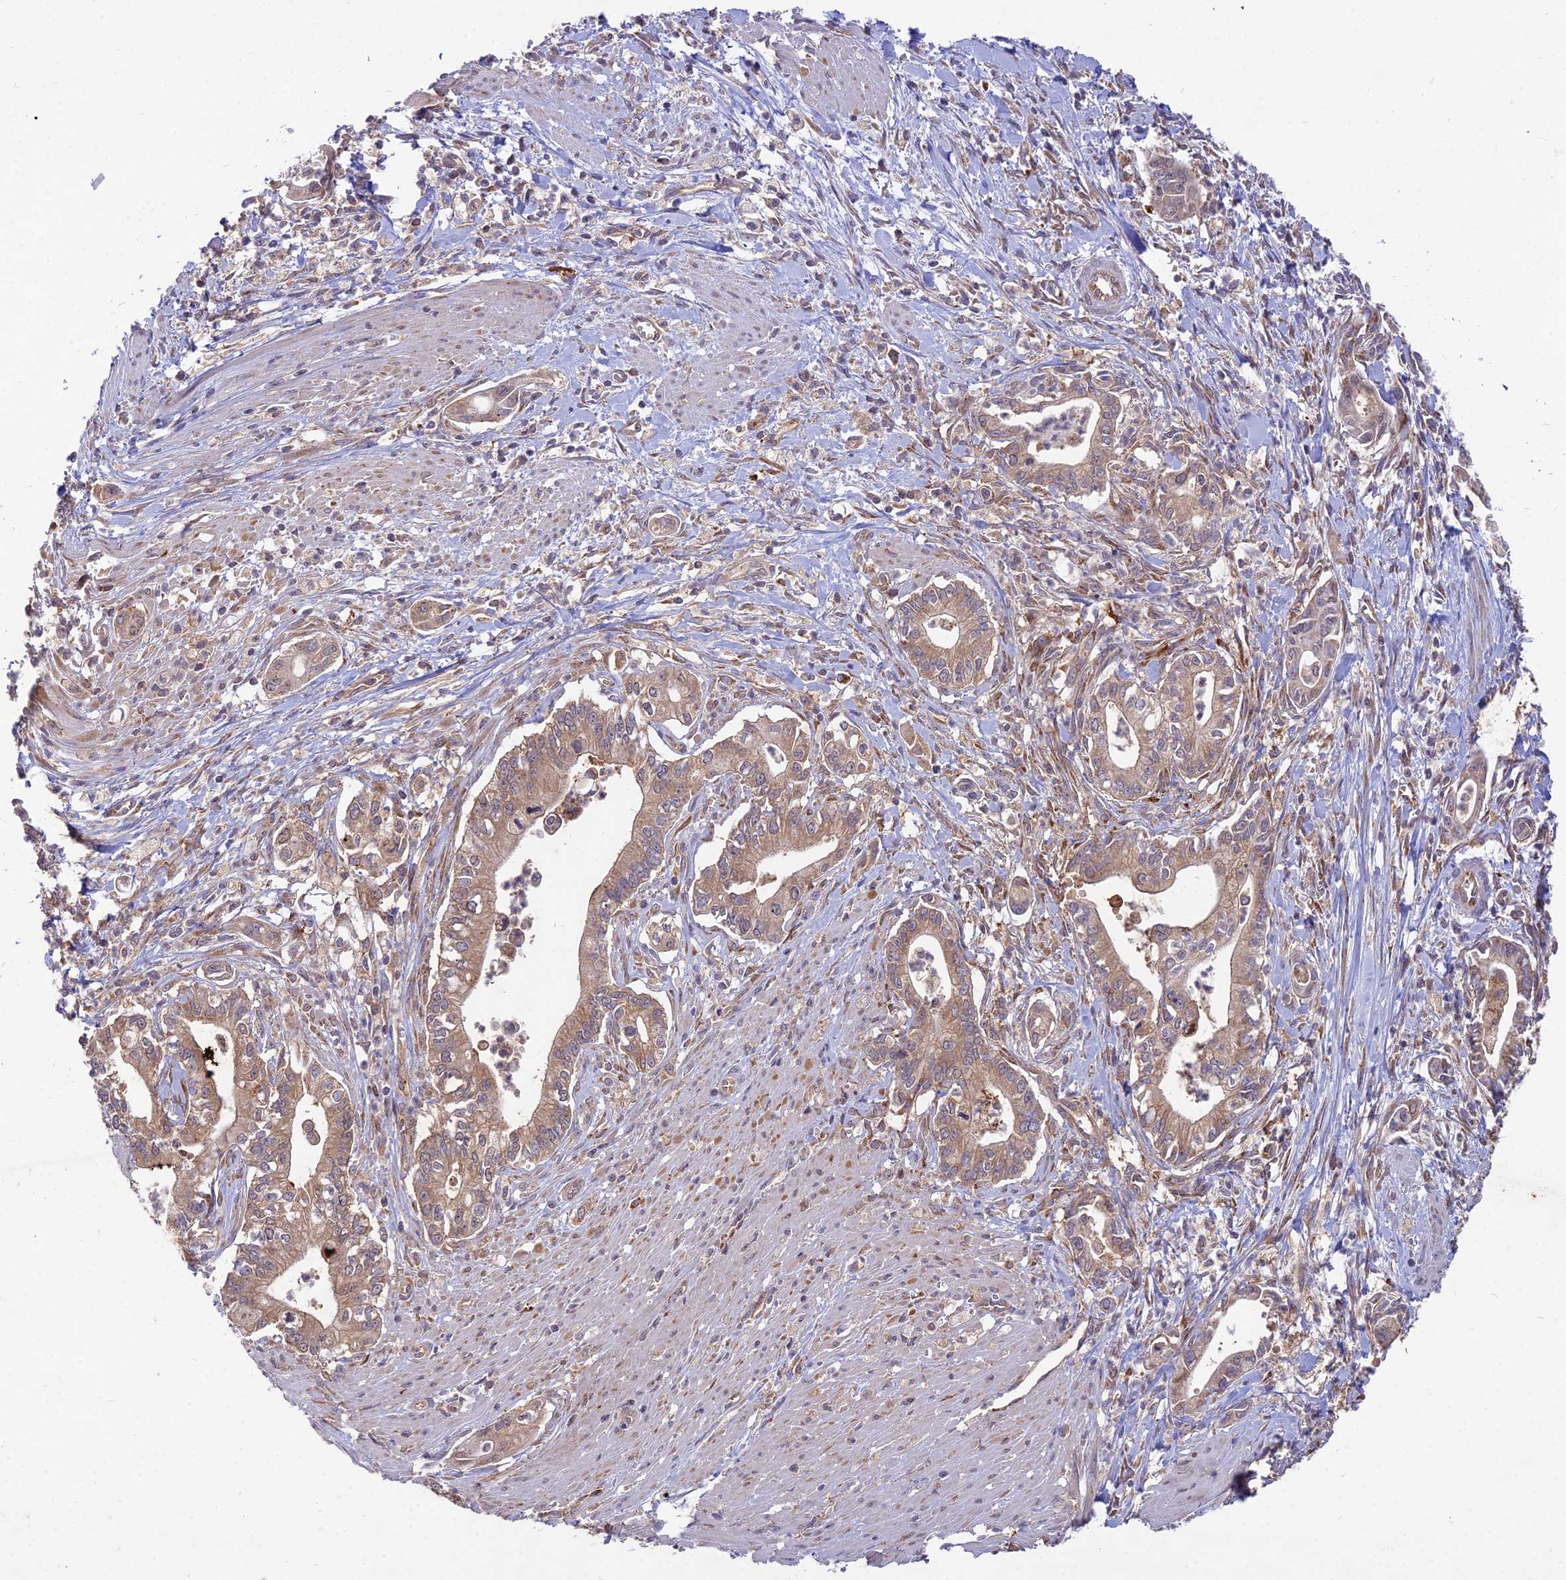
{"staining": {"intensity": "moderate", "quantity": "25%-75%", "location": "cytoplasmic/membranous"}, "tissue": "pancreatic cancer", "cell_type": "Tumor cells", "image_type": "cancer", "snomed": [{"axis": "morphology", "description": "Adenocarcinoma, NOS"}, {"axis": "topography", "description": "Pancreas"}], "caption": "Protein expression analysis of pancreatic cancer (adenocarcinoma) demonstrates moderate cytoplasmic/membranous staining in about 25%-75% of tumor cells.", "gene": "NXNL2", "patient": {"sex": "male", "age": 78}}